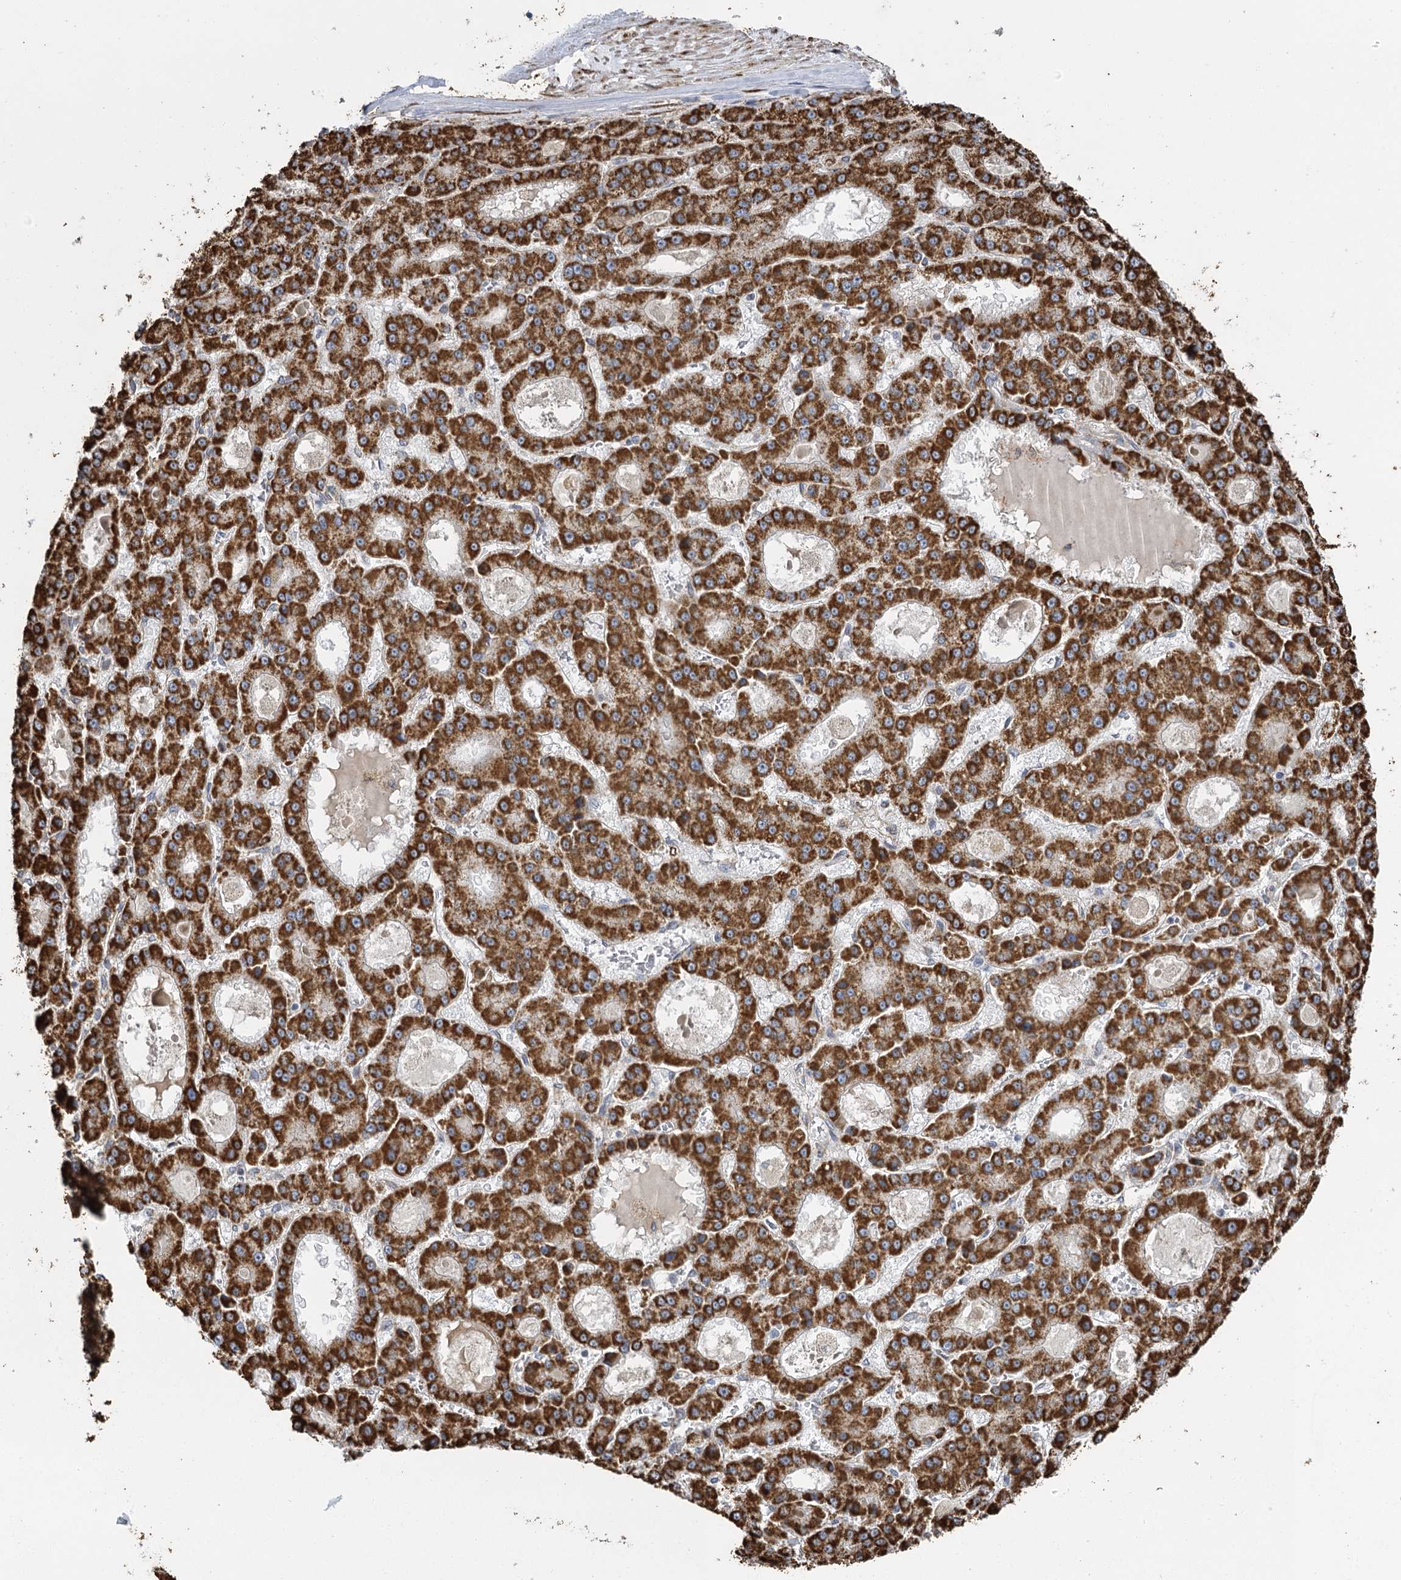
{"staining": {"intensity": "strong", "quantity": ">75%", "location": "cytoplasmic/membranous"}, "tissue": "liver cancer", "cell_type": "Tumor cells", "image_type": "cancer", "snomed": [{"axis": "morphology", "description": "Carcinoma, Hepatocellular, NOS"}, {"axis": "topography", "description": "Liver"}], "caption": "High-magnification brightfield microscopy of liver hepatocellular carcinoma stained with DAB (brown) and counterstained with hematoxylin (blue). tumor cells exhibit strong cytoplasmic/membranous positivity is identified in approximately>75% of cells. Nuclei are stained in blue.", "gene": "IL11RA", "patient": {"sex": "male", "age": 70}}